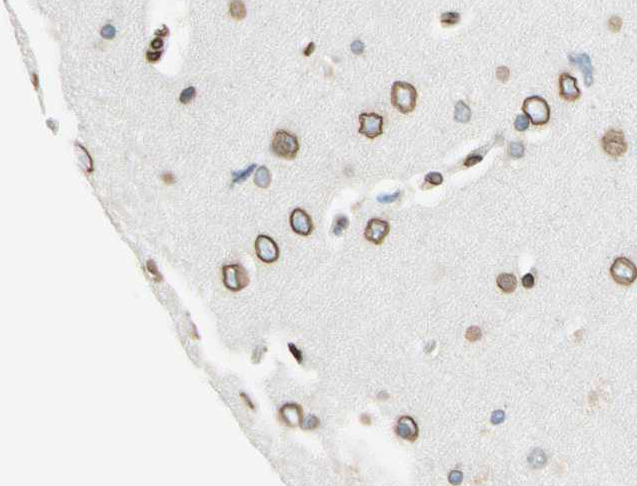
{"staining": {"intensity": "moderate", "quantity": ">75%", "location": "nuclear"}, "tissue": "cerebral cortex", "cell_type": "Endothelial cells", "image_type": "normal", "snomed": [{"axis": "morphology", "description": "Normal tissue, NOS"}, {"axis": "topography", "description": "Cerebral cortex"}], "caption": "A medium amount of moderate nuclear positivity is appreciated in approximately >75% of endothelial cells in unremarkable cerebral cortex. Nuclei are stained in blue.", "gene": "SUN1", "patient": {"sex": "male", "age": 62}}